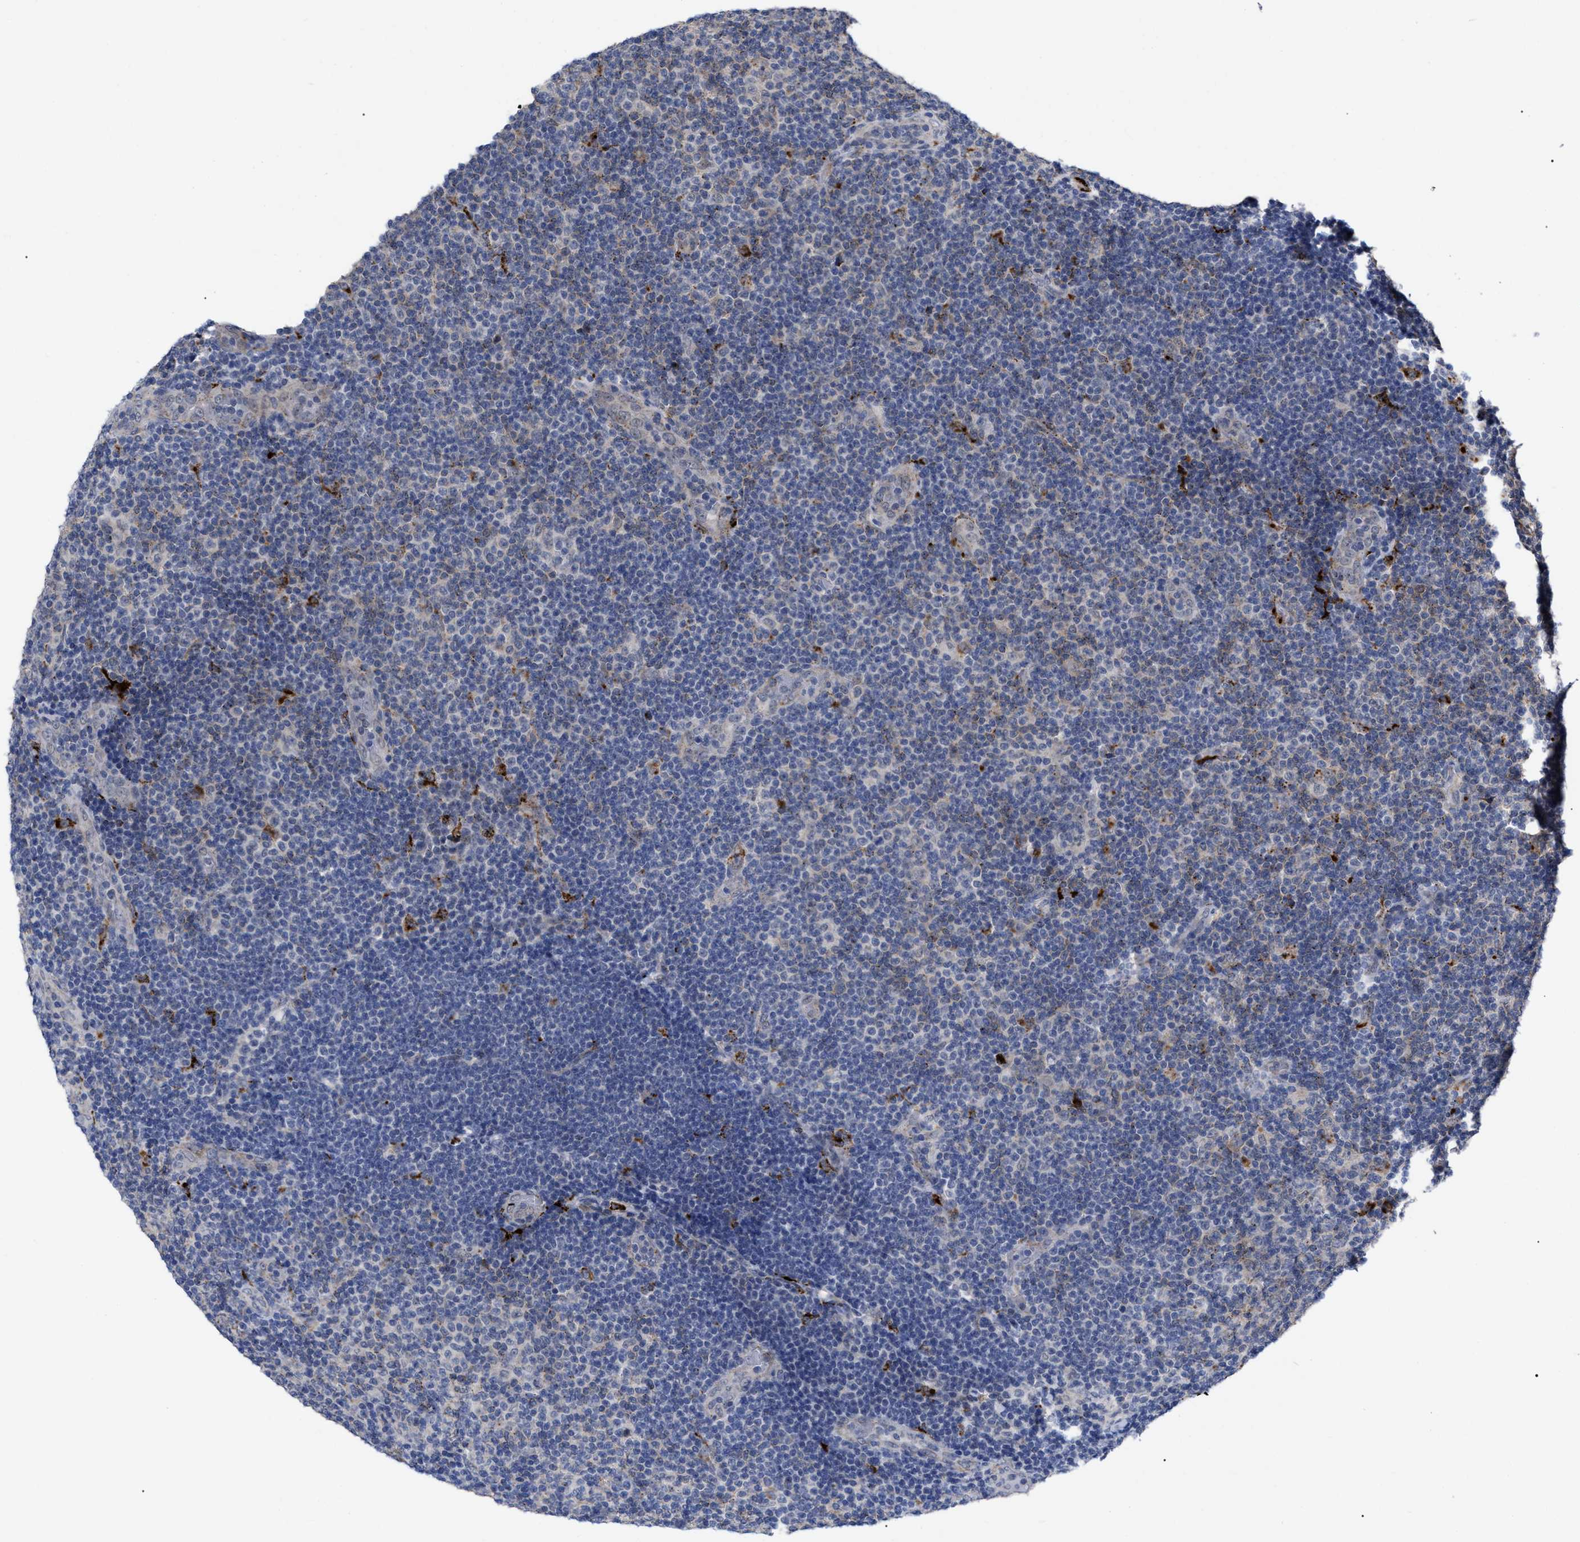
{"staining": {"intensity": "weak", "quantity": "<25%", "location": "cytoplasmic/membranous"}, "tissue": "lymphoma", "cell_type": "Tumor cells", "image_type": "cancer", "snomed": [{"axis": "morphology", "description": "Malignant lymphoma, non-Hodgkin's type, Low grade"}, {"axis": "topography", "description": "Lymph node"}], "caption": "A micrograph of lymphoma stained for a protein exhibits no brown staining in tumor cells.", "gene": "UPF1", "patient": {"sex": "male", "age": 83}}